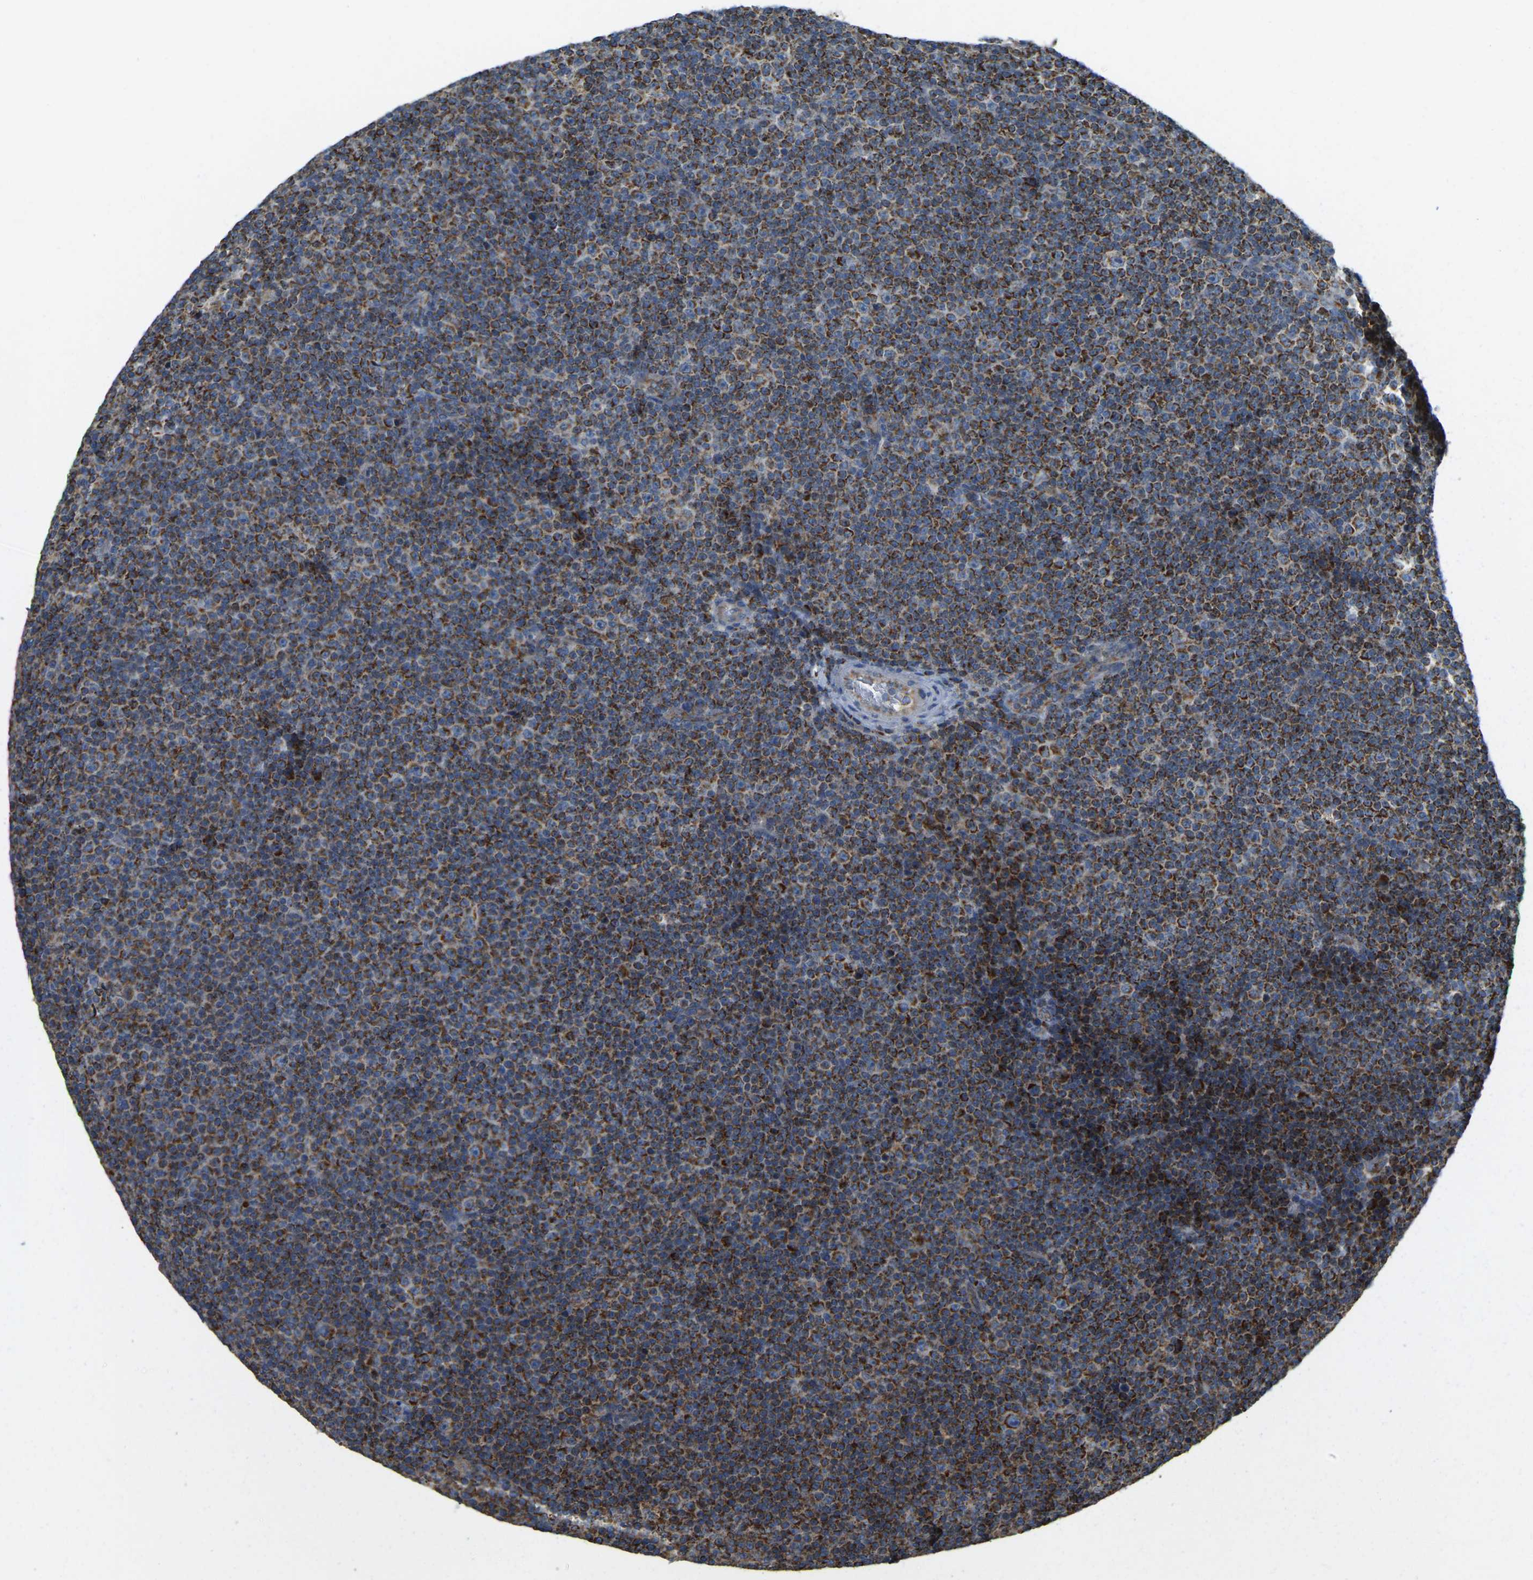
{"staining": {"intensity": "moderate", "quantity": ">75%", "location": "cytoplasmic/membranous"}, "tissue": "lymphoma", "cell_type": "Tumor cells", "image_type": "cancer", "snomed": [{"axis": "morphology", "description": "Malignant lymphoma, non-Hodgkin's type, Low grade"}, {"axis": "topography", "description": "Lymph node"}], "caption": "Moderate cytoplasmic/membranous protein expression is appreciated in approximately >75% of tumor cells in lymphoma.", "gene": "PSMD7", "patient": {"sex": "female", "age": 67}}